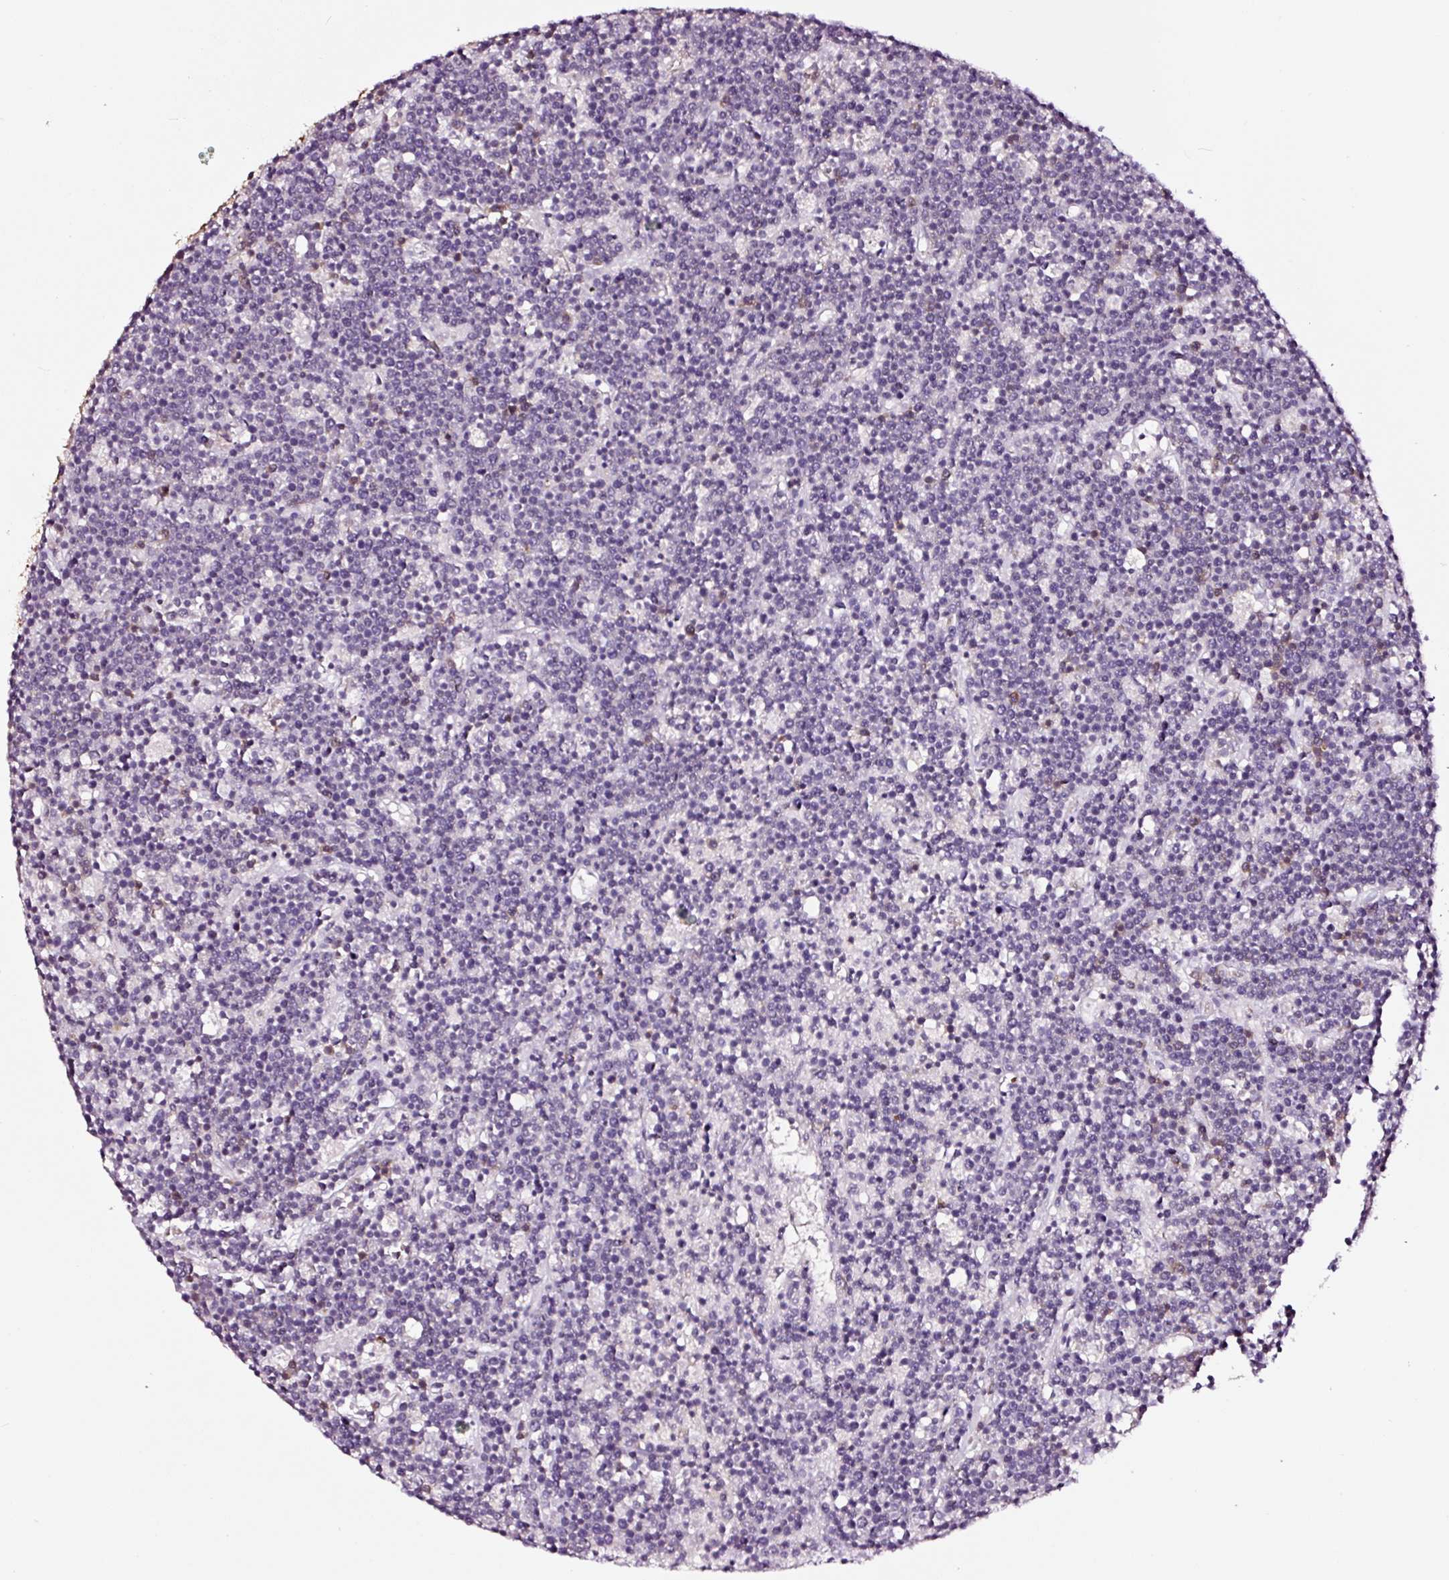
{"staining": {"intensity": "moderate", "quantity": "25%-75%", "location": "cytoplasmic/membranous"}, "tissue": "lymphoma", "cell_type": "Tumor cells", "image_type": "cancer", "snomed": [{"axis": "morphology", "description": "Malignant lymphoma, non-Hodgkin's type, High grade"}, {"axis": "topography", "description": "Ovary"}], "caption": "Tumor cells show moderate cytoplasmic/membranous expression in approximately 25%-75% of cells in lymphoma.", "gene": "ADD3", "patient": {"sex": "female", "age": 56}}